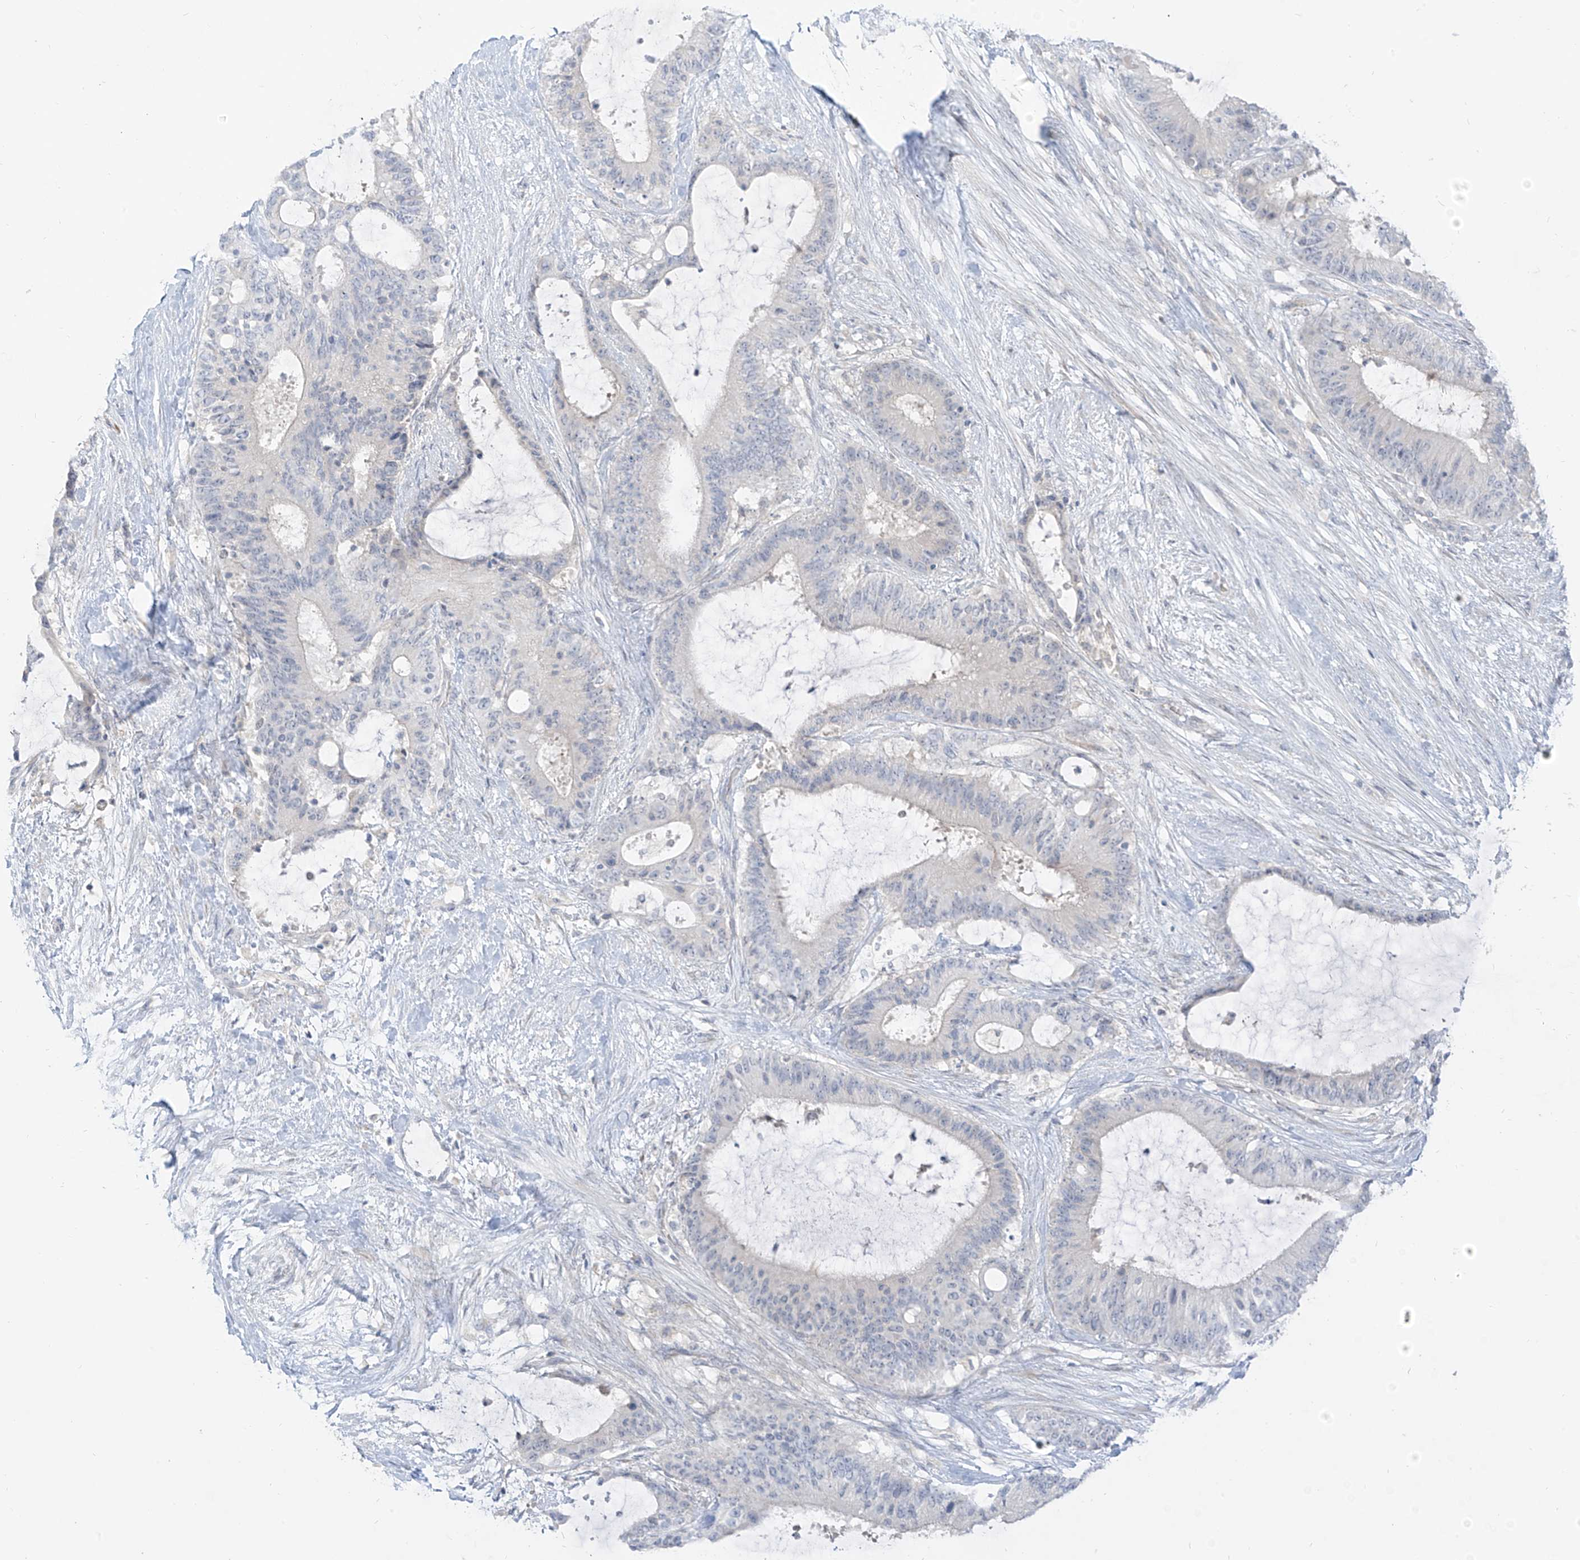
{"staining": {"intensity": "negative", "quantity": "none", "location": "none"}, "tissue": "liver cancer", "cell_type": "Tumor cells", "image_type": "cancer", "snomed": [{"axis": "morphology", "description": "Normal tissue, NOS"}, {"axis": "morphology", "description": "Cholangiocarcinoma"}, {"axis": "topography", "description": "Liver"}, {"axis": "topography", "description": "Peripheral nerve tissue"}], "caption": "Photomicrograph shows no protein staining in tumor cells of liver cancer (cholangiocarcinoma) tissue. (DAB immunohistochemistry visualized using brightfield microscopy, high magnification).", "gene": "C2orf42", "patient": {"sex": "female", "age": 73}}